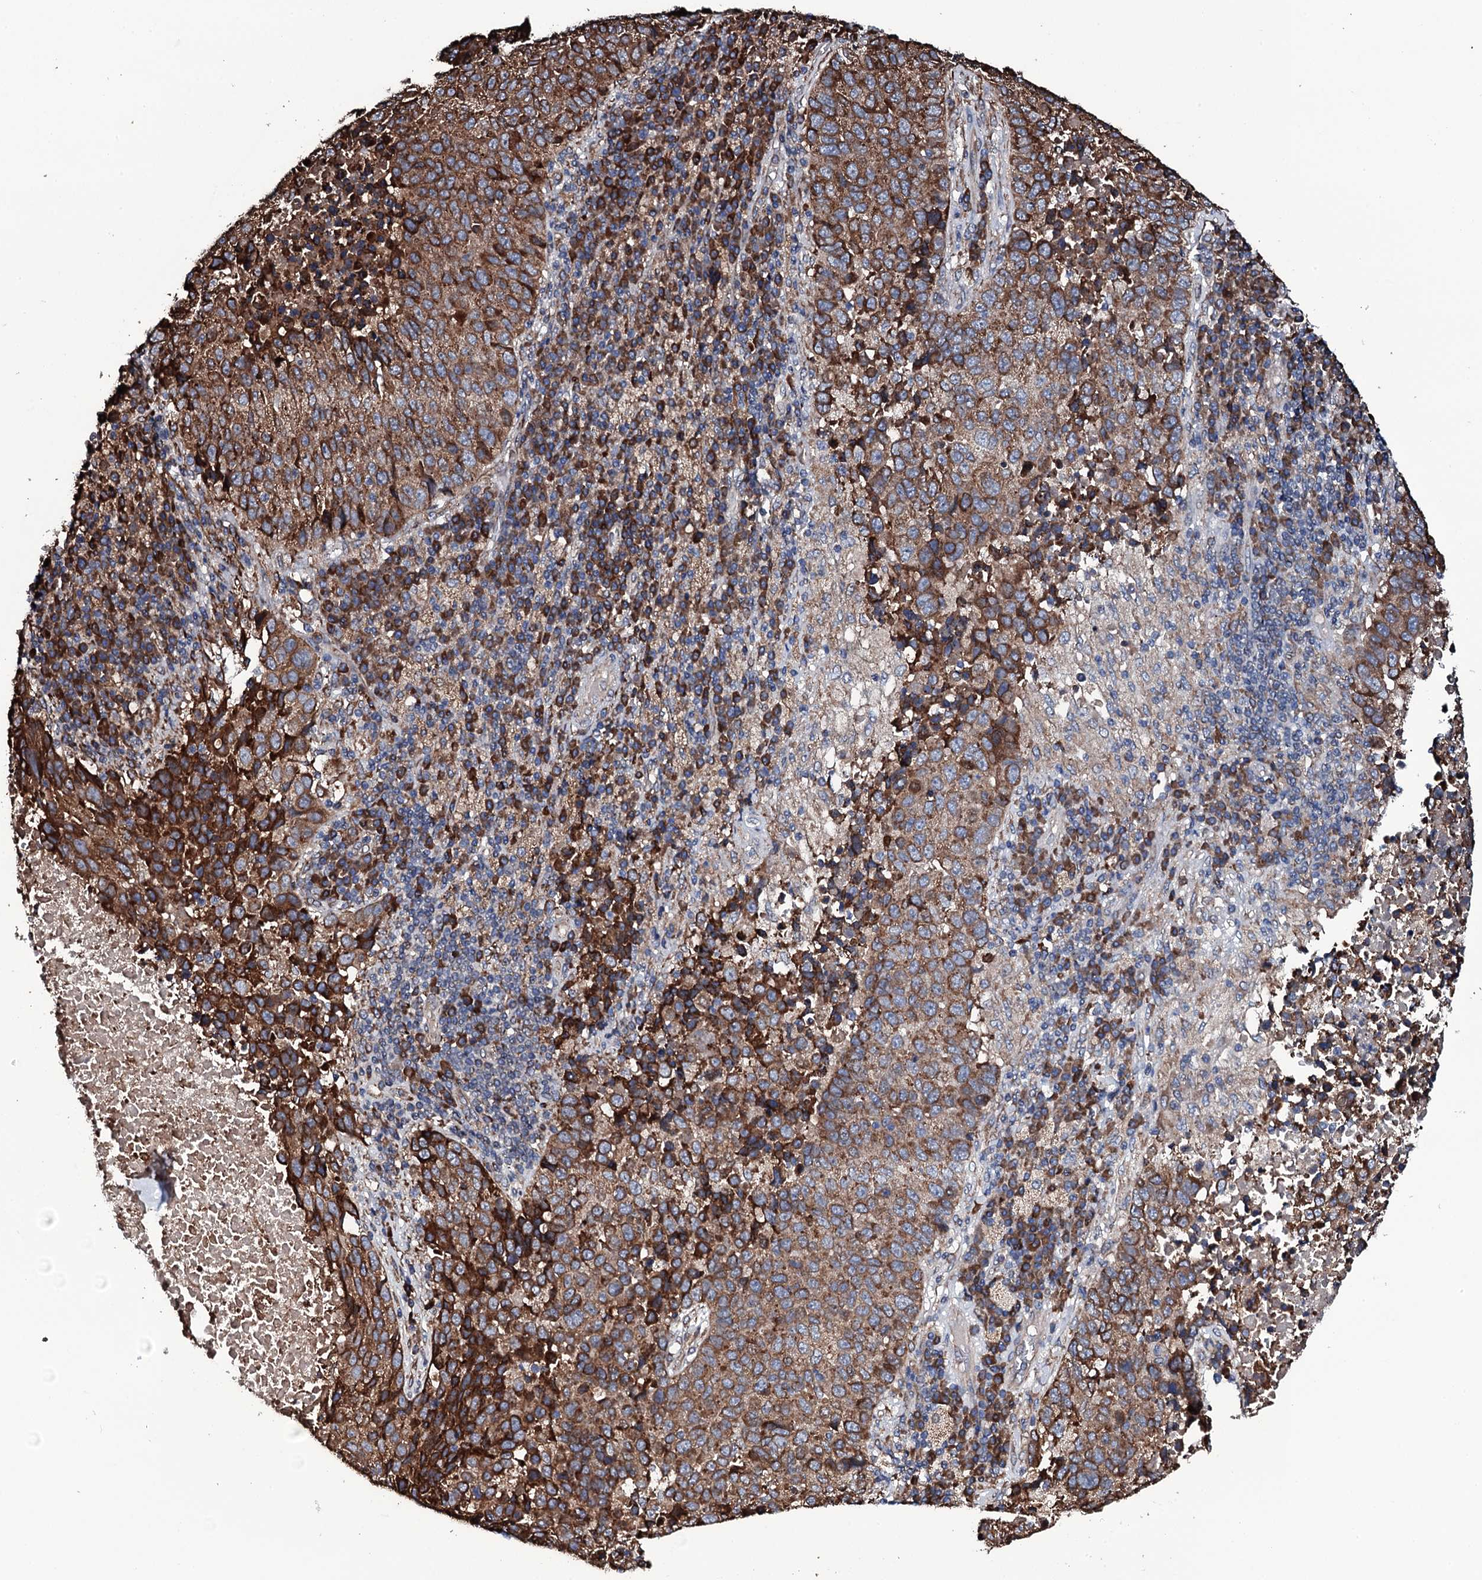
{"staining": {"intensity": "strong", "quantity": ">75%", "location": "cytoplasmic/membranous"}, "tissue": "lung cancer", "cell_type": "Tumor cells", "image_type": "cancer", "snomed": [{"axis": "morphology", "description": "Squamous cell carcinoma, NOS"}, {"axis": "topography", "description": "Lung"}], "caption": "Tumor cells demonstrate high levels of strong cytoplasmic/membranous expression in about >75% of cells in human lung cancer.", "gene": "RAB12", "patient": {"sex": "male", "age": 73}}